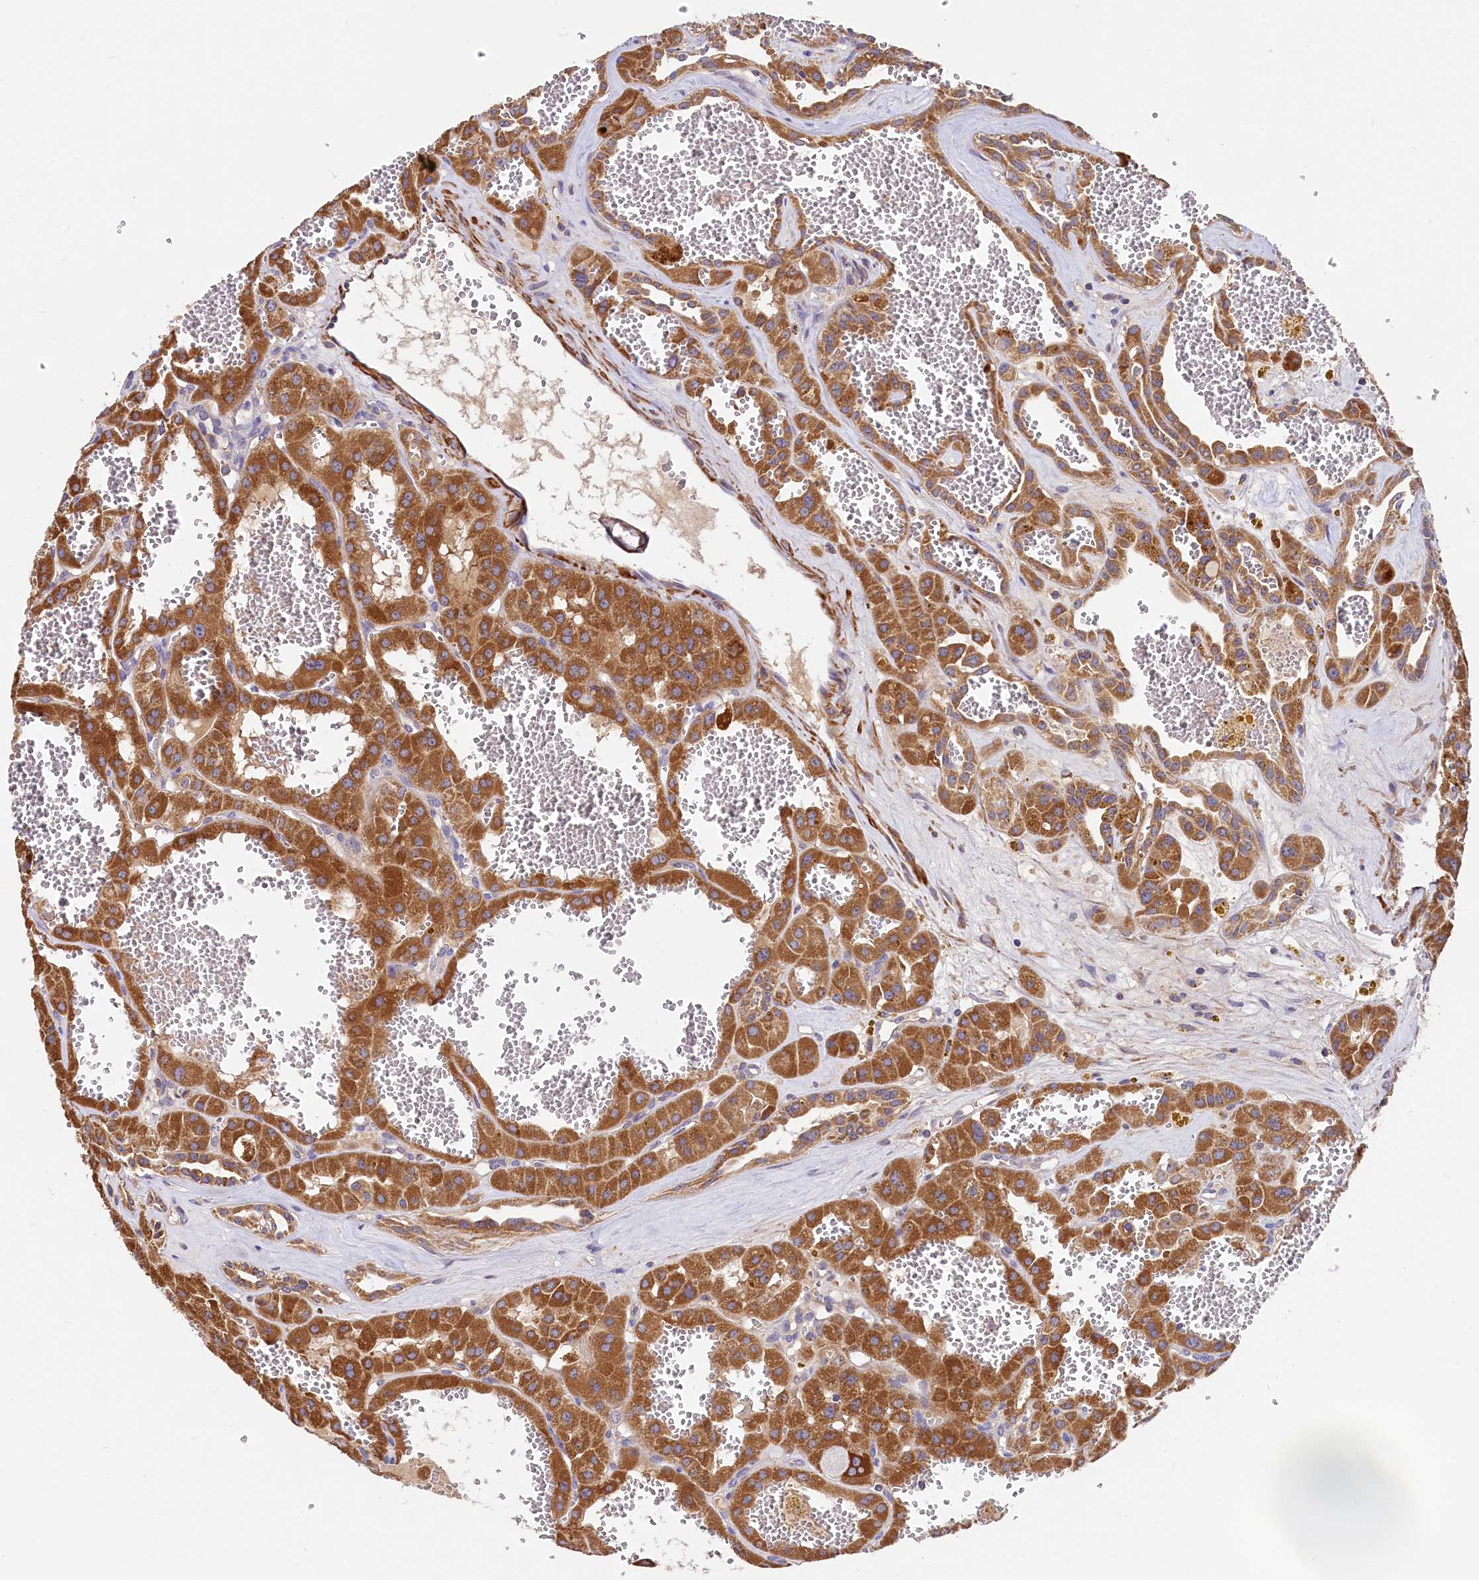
{"staining": {"intensity": "strong", "quantity": ">75%", "location": "cytoplasmic/membranous"}, "tissue": "renal cancer", "cell_type": "Tumor cells", "image_type": "cancer", "snomed": [{"axis": "morphology", "description": "Carcinoma, NOS"}, {"axis": "topography", "description": "Kidney"}], "caption": "Strong cytoplasmic/membranous positivity for a protein is present in about >75% of tumor cells of renal cancer (carcinoma) using immunohistochemistry (IHC).", "gene": "CIAO3", "patient": {"sex": "female", "age": 75}}